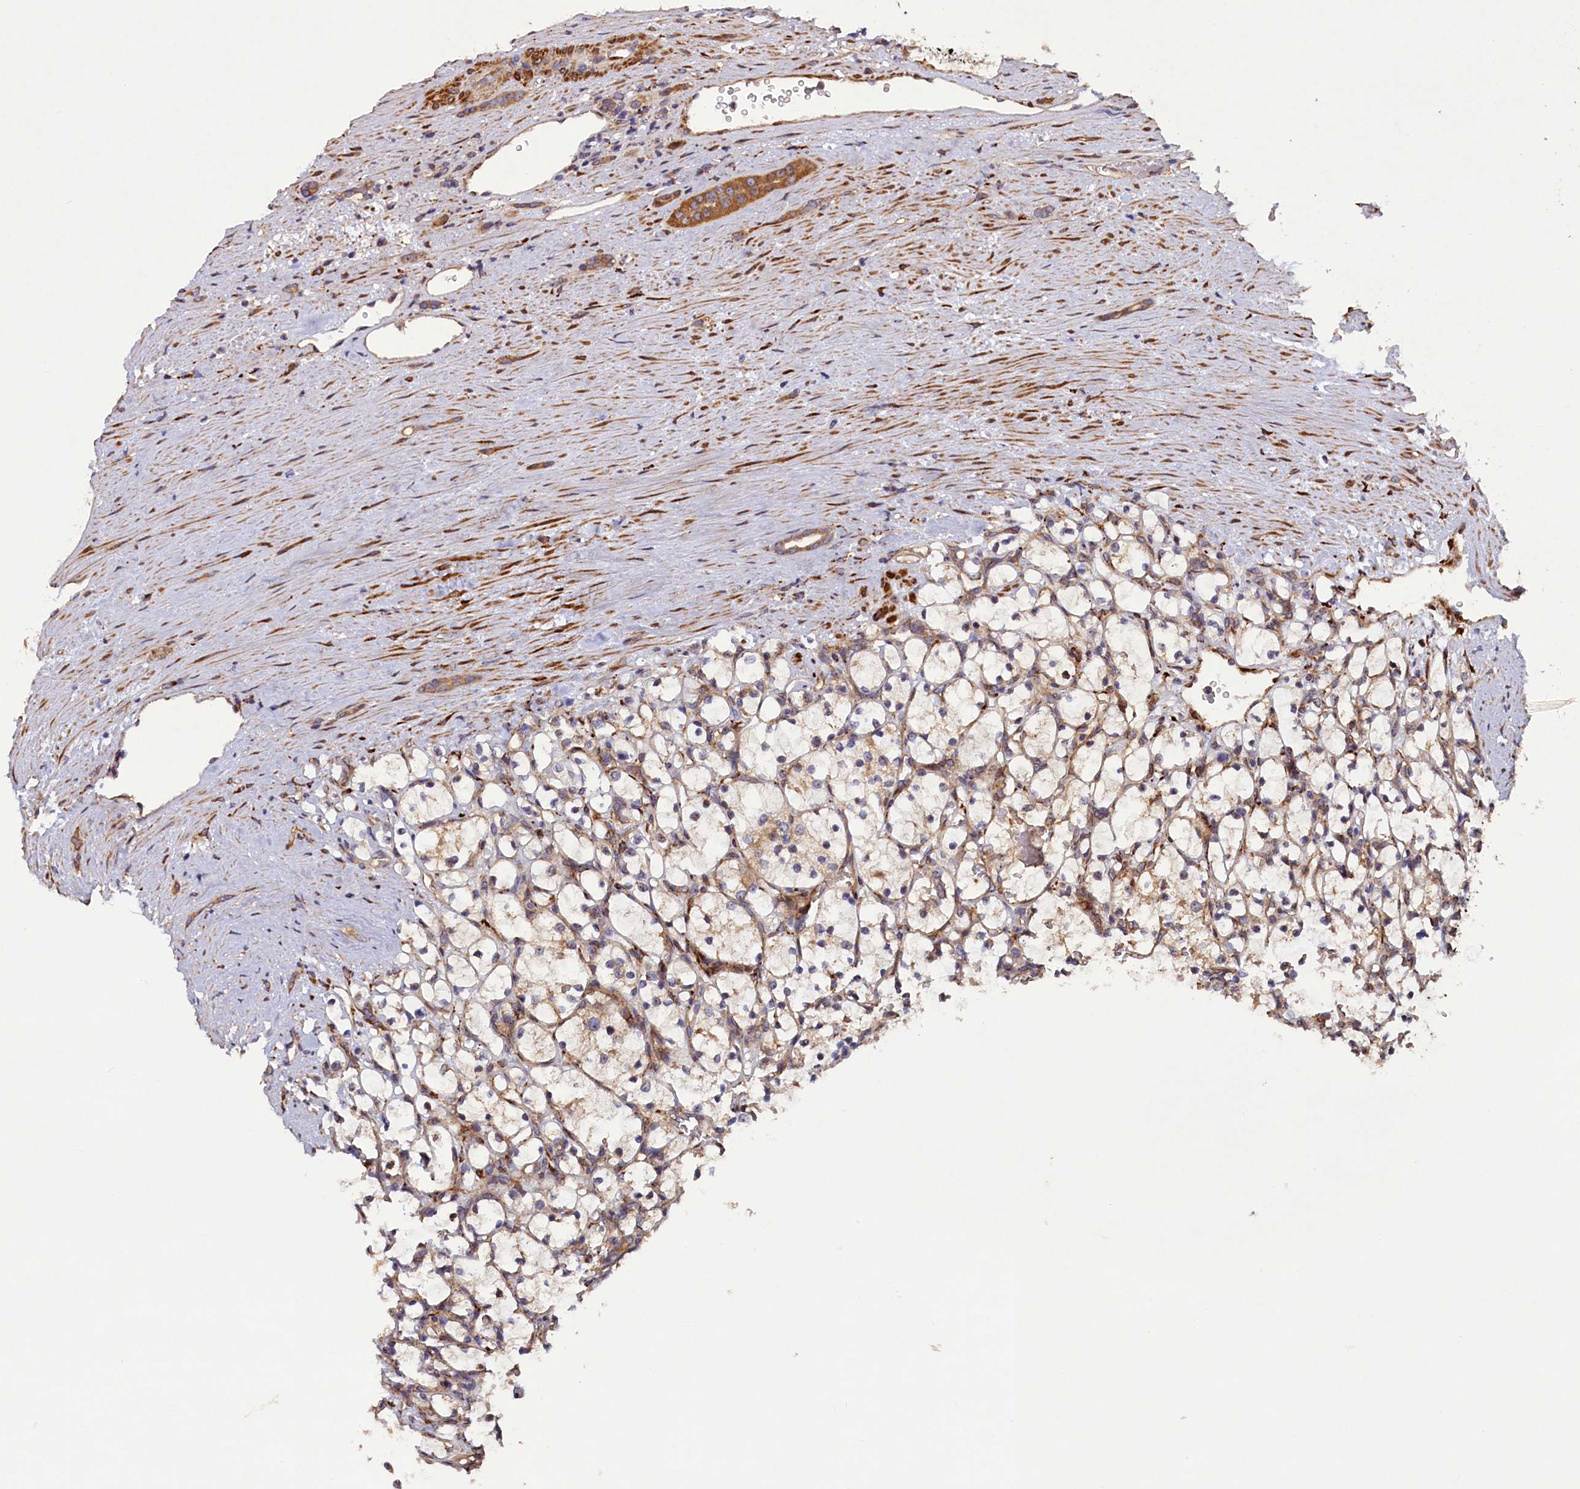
{"staining": {"intensity": "weak", "quantity": "25%-75%", "location": "cytoplasmic/membranous"}, "tissue": "renal cancer", "cell_type": "Tumor cells", "image_type": "cancer", "snomed": [{"axis": "morphology", "description": "Adenocarcinoma, NOS"}, {"axis": "topography", "description": "Kidney"}], "caption": "The photomicrograph shows a brown stain indicating the presence of a protein in the cytoplasmic/membranous of tumor cells in renal adenocarcinoma. (brown staining indicates protein expression, while blue staining denotes nuclei).", "gene": "ARRDC4", "patient": {"sex": "female", "age": 69}}